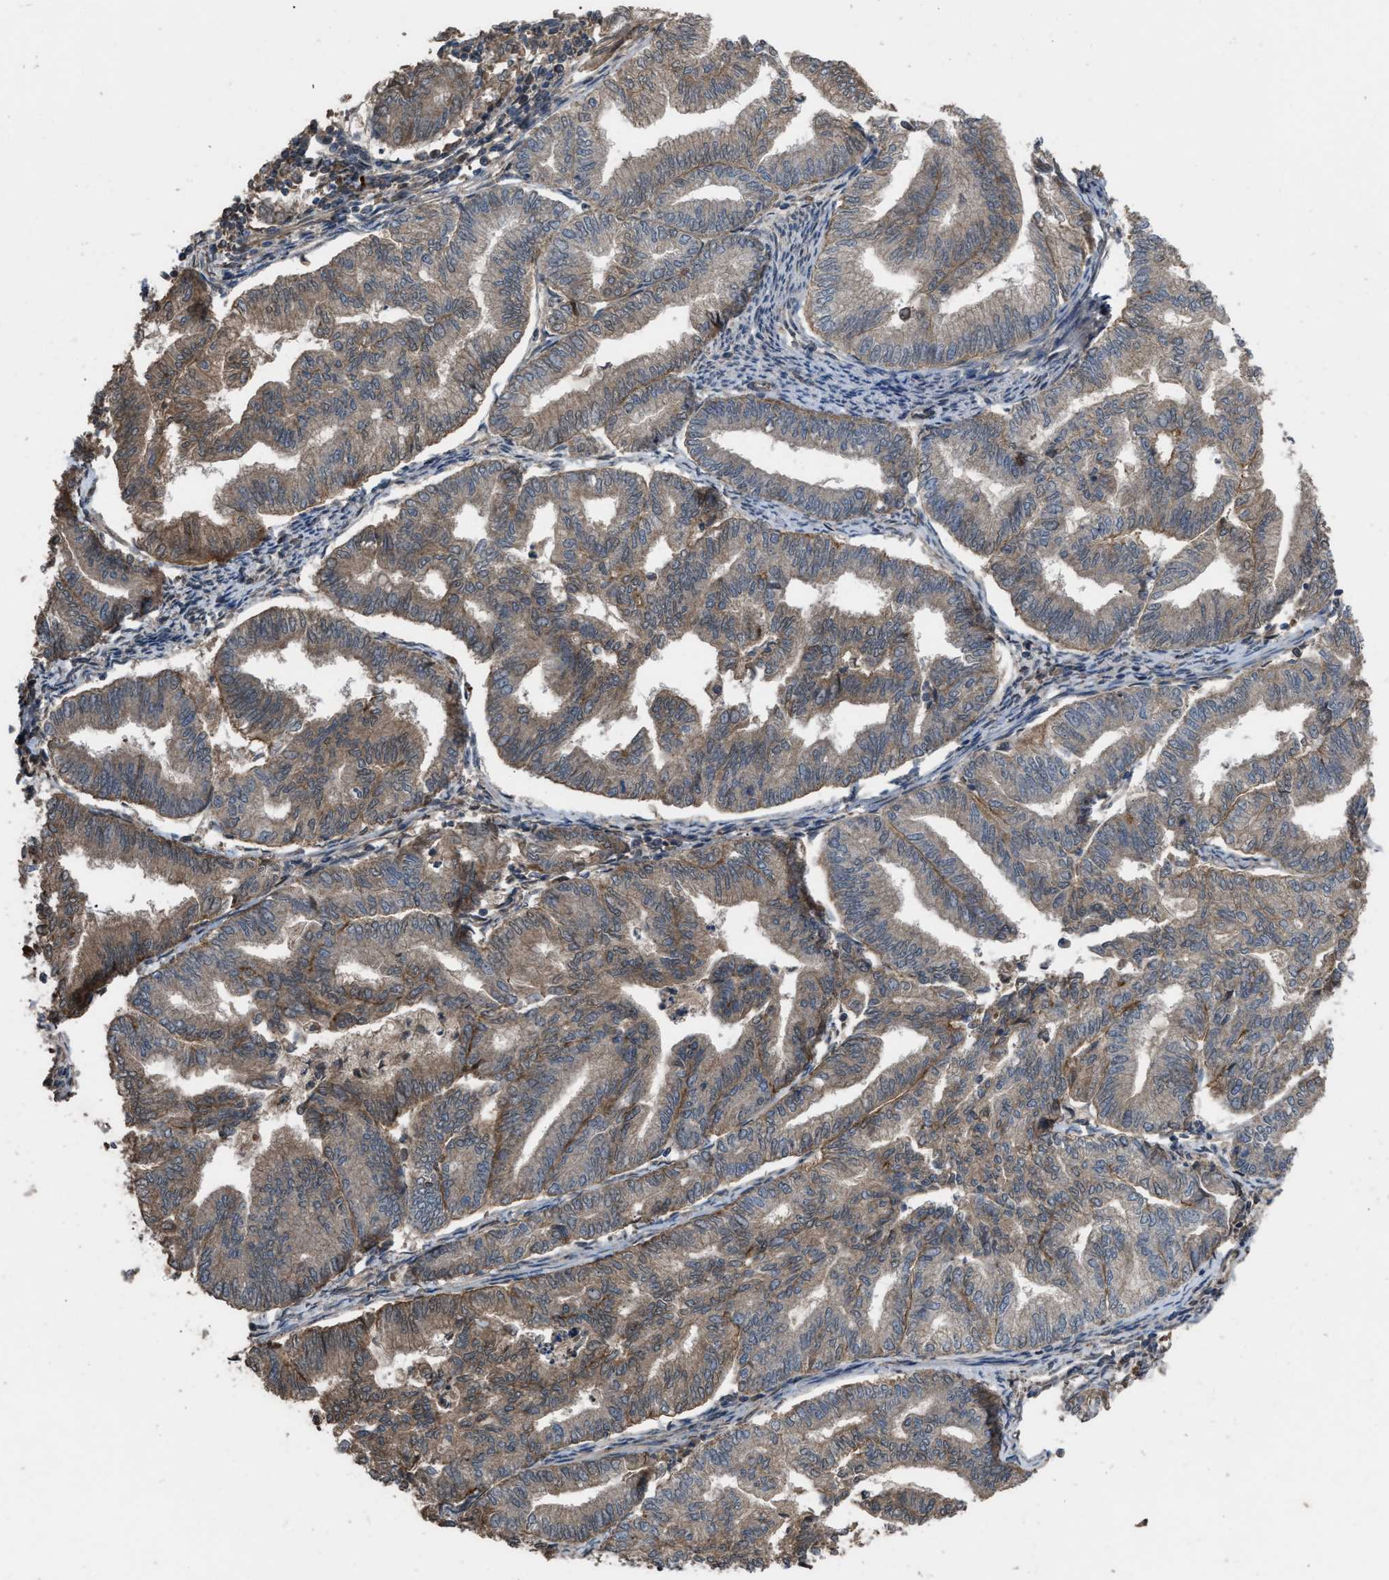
{"staining": {"intensity": "weak", "quantity": ">75%", "location": "cytoplasmic/membranous"}, "tissue": "endometrial cancer", "cell_type": "Tumor cells", "image_type": "cancer", "snomed": [{"axis": "morphology", "description": "Adenocarcinoma, NOS"}, {"axis": "topography", "description": "Endometrium"}], "caption": "IHC staining of endometrial cancer (adenocarcinoma), which displays low levels of weak cytoplasmic/membranous staining in about >75% of tumor cells indicating weak cytoplasmic/membranous protein expression. The staining was performed using DAB (3,3'-diaminobenzidine) (brown) for protein detection and nuclei were counterstained in hematoxylin (blue).", "gene": "UTRN", "patient": {"sex": "female", "age": 79}}